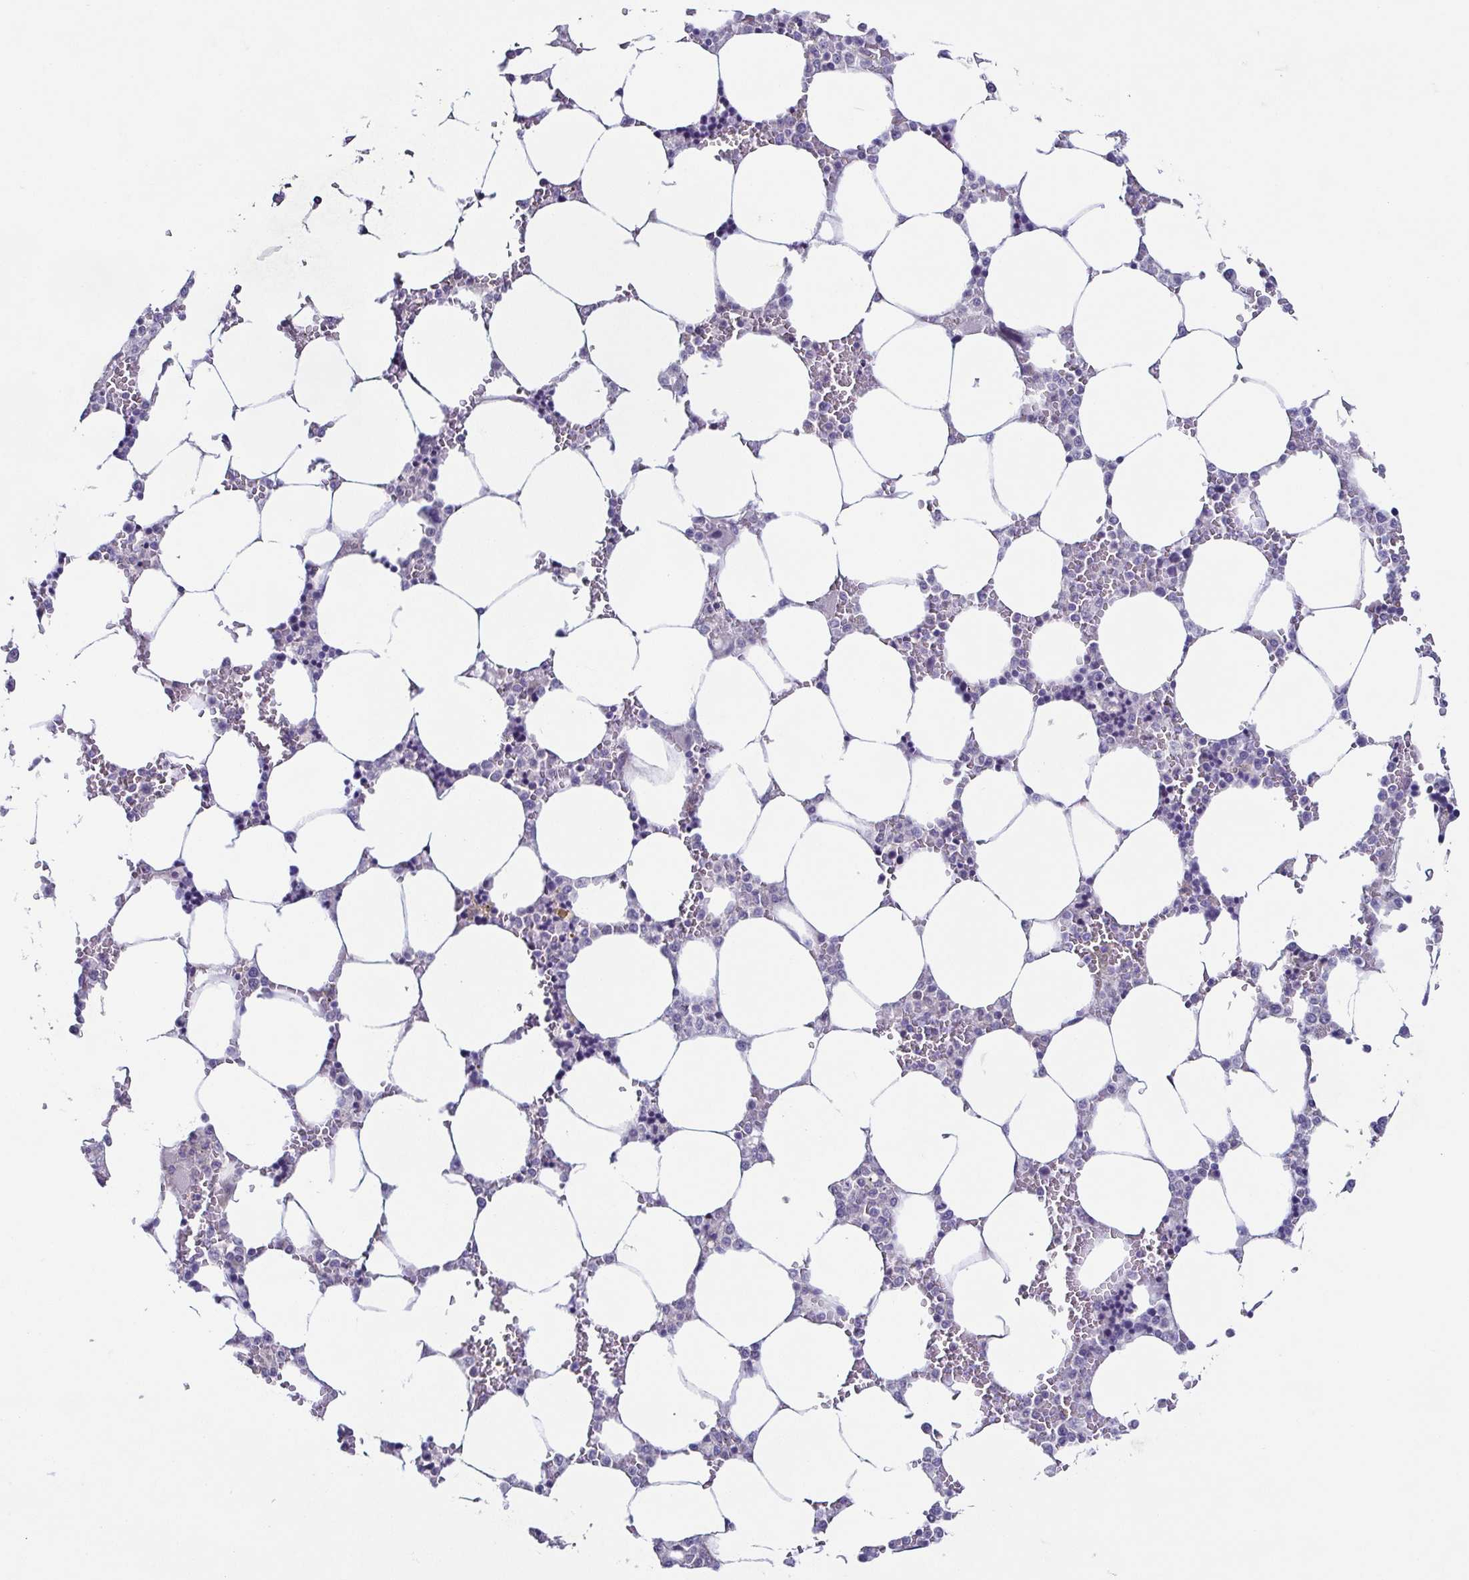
{"staining": {"intensity": "negative", "quantity": "none", "location": "none"}, "tissue": "bone marrow", "cell_type": "Hematopoietic cells", "image_type": "normal", "snomed": [{"axis": "morphology", "description": "Normal tissue, NOS"}, {"axis": "topography", "description": "Bone marrow"}], "caption": "Hematopoietic cells show no significant expression in benign bone marrow. (Stains: DAB immunohistochemistry (IHC) with hematoxylin counter stain, Microscopy: brightfield microscopy at high magnification).", "gene": "TP73", "patient": {"sex": "male", "age": 64}}